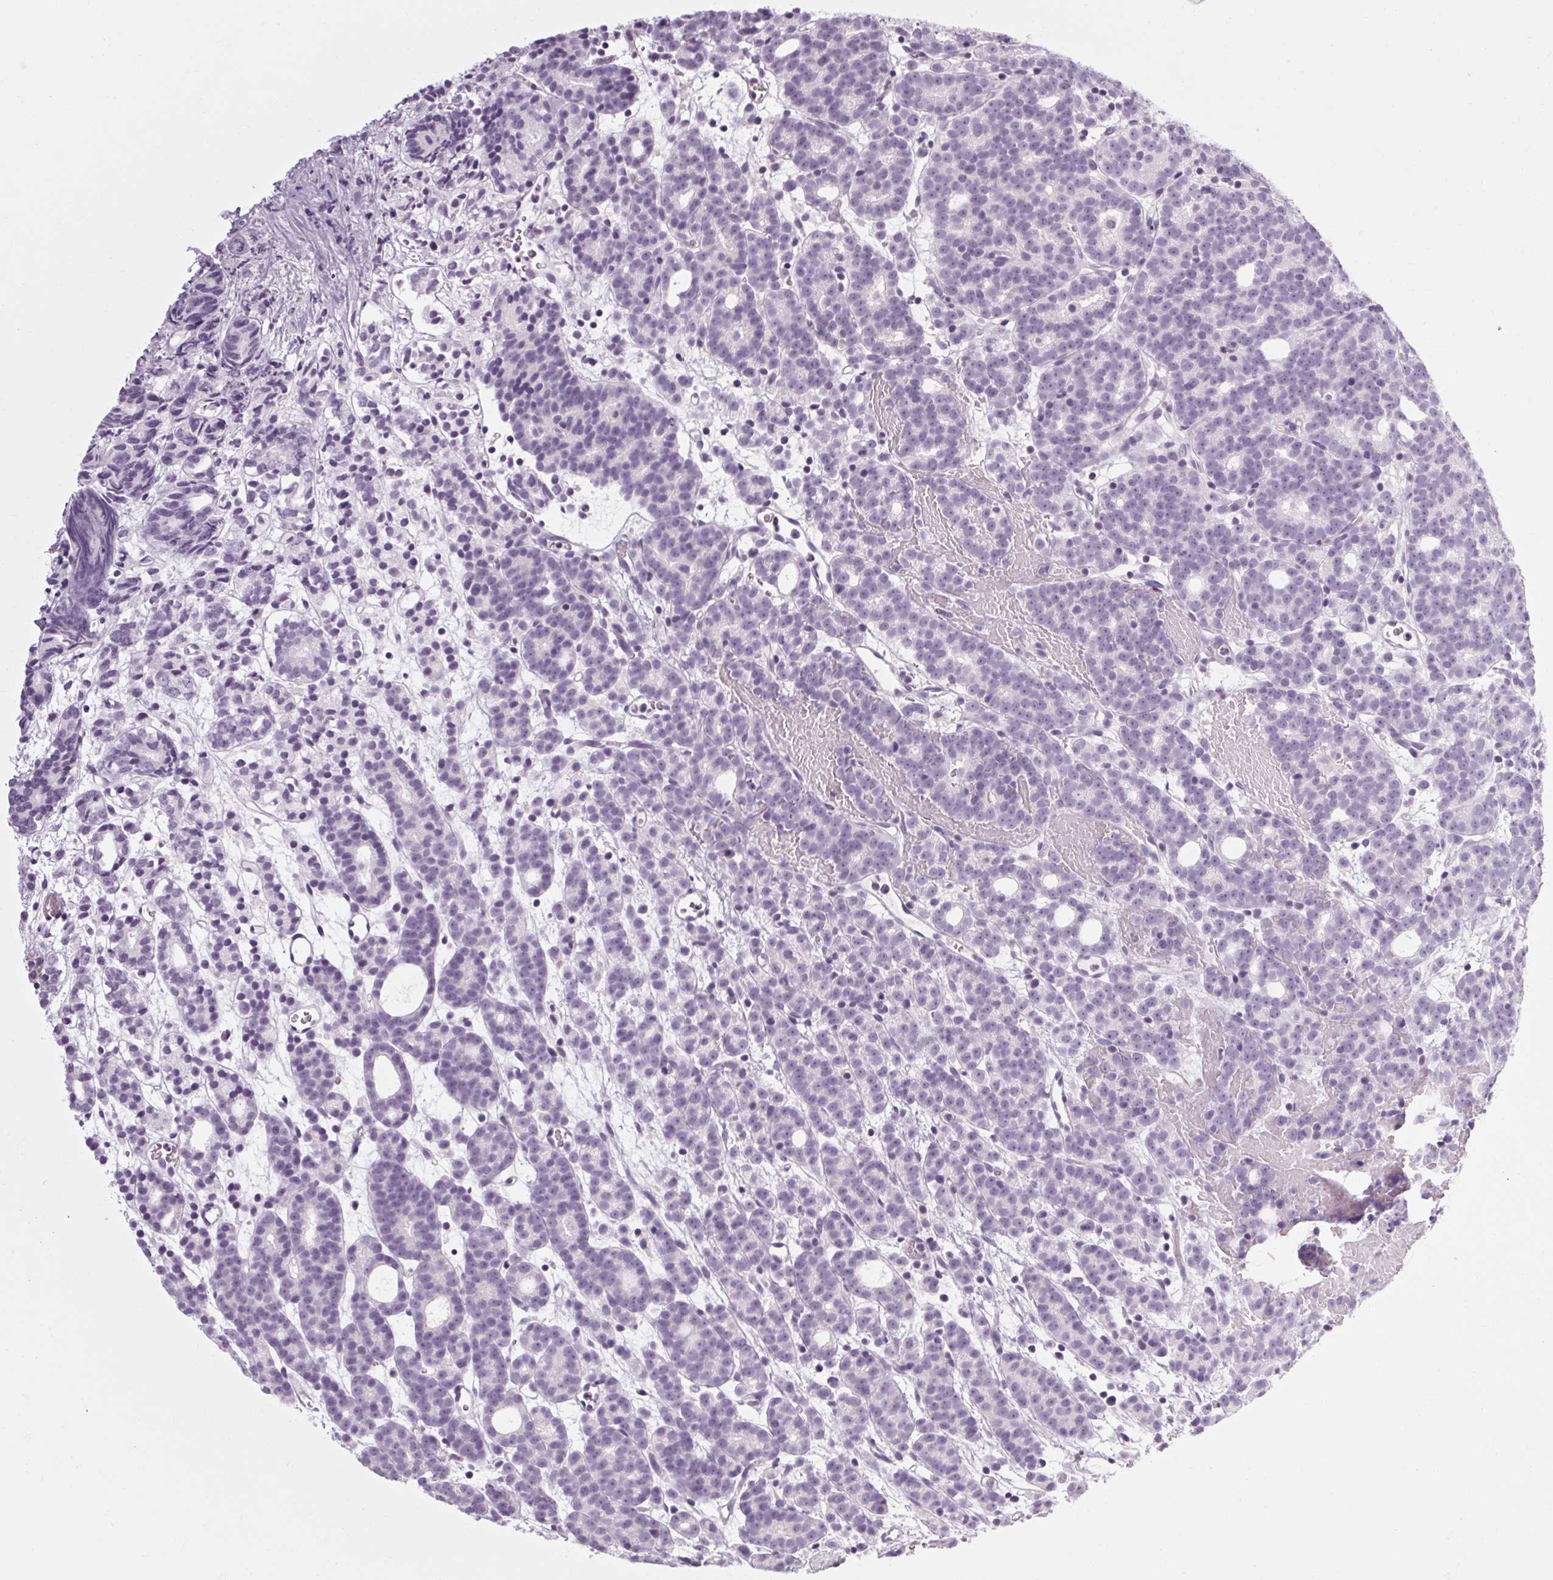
{"staining": {"intensity": "negative", "quantity": "none", "location": "none"}, "tissue": "prostate cancer", "cell_type": "Tumor cells", "image_type": "cancer", "snomed": [{"axis": "morphology", "description": "Adenocarcinoma, High grade"}, {"axis": "topography", "description": "Prostate"}], "caption": "The image reveals no significant positivity in tumor cells of high-grade adenocarcinoma (prostate).", "gene": "POMC", "patient": {"sex": "male", "age": 53}}